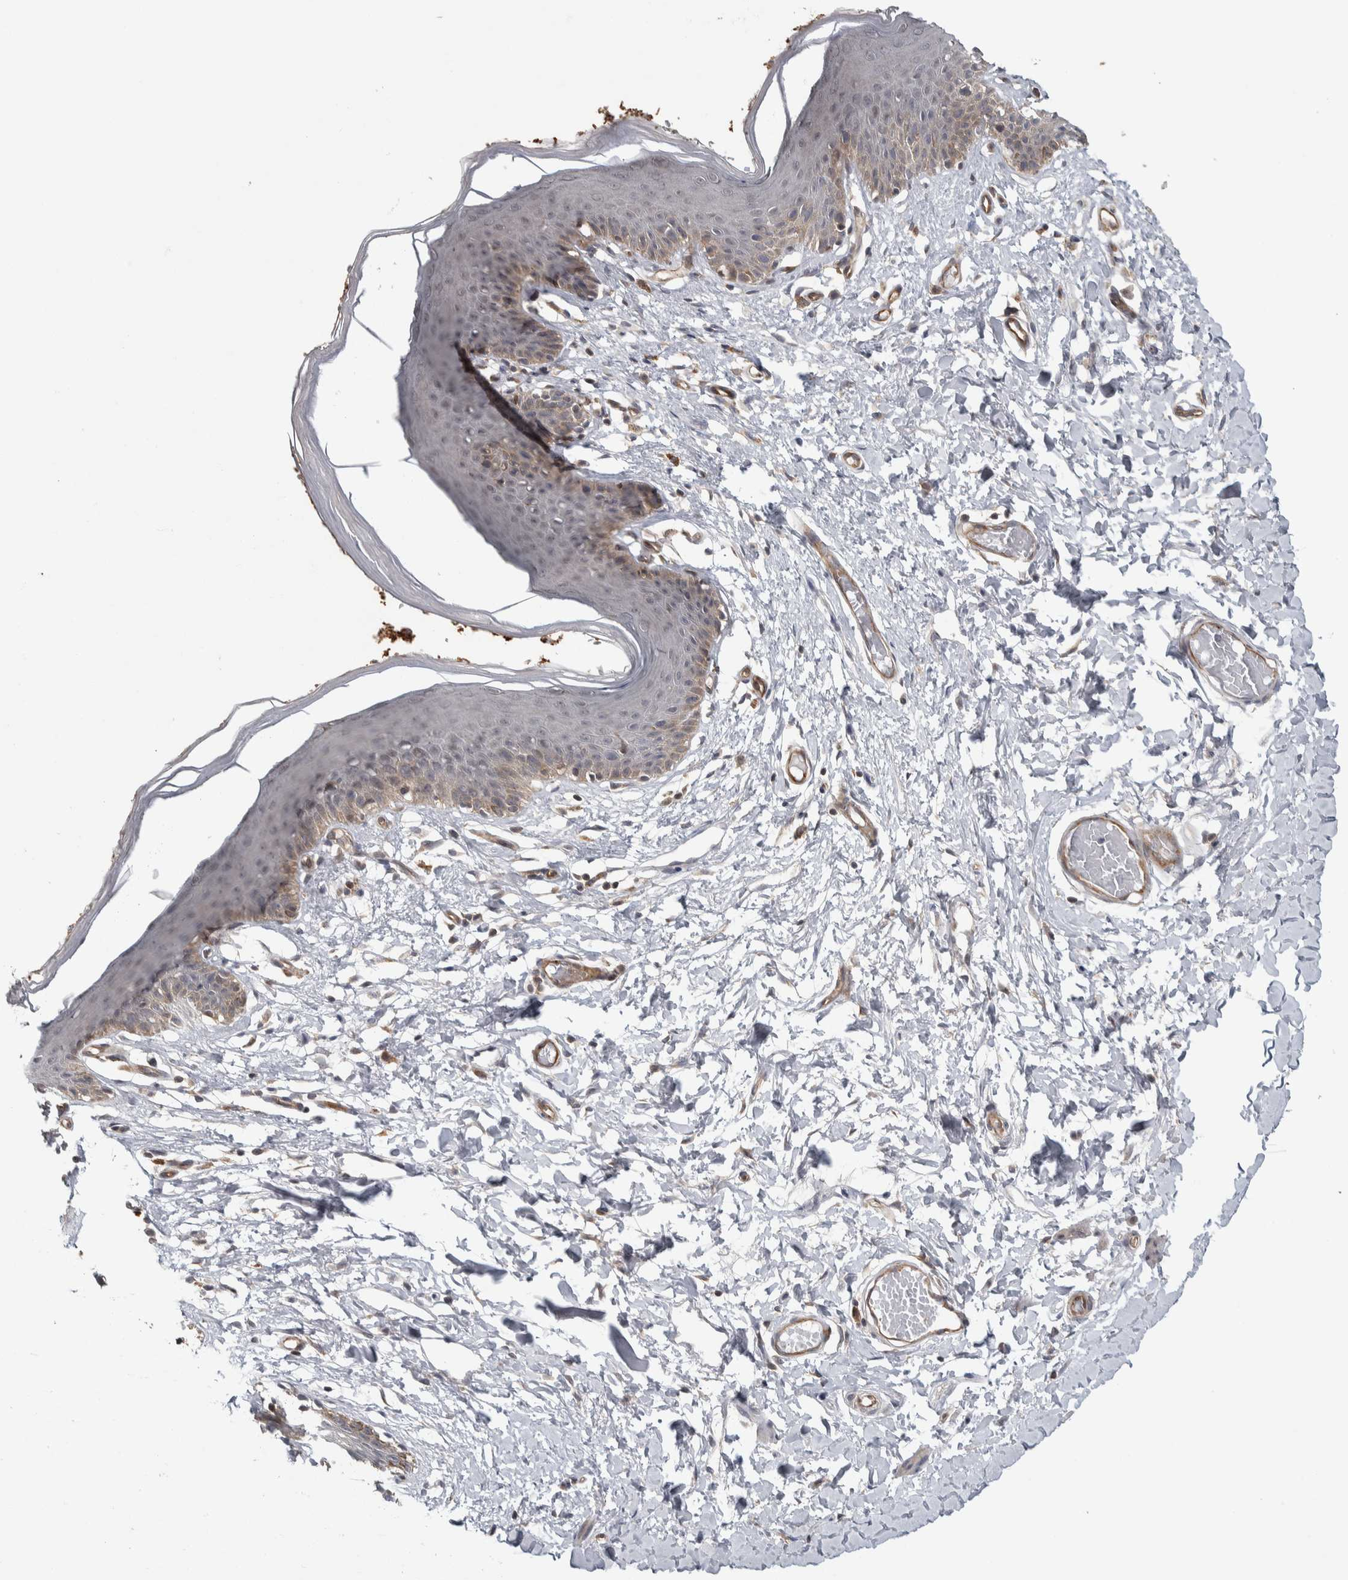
{"staining": {"intensity": "weak", "quantity": "25%-75%", "location": "cytoplasmic/membranous"}, "tissue": "skin", "cell_type": "Epidermal cells", "image_type": "normal", "snomed": [{"axis": "morphology", "description": "Normal tissue, NOS"}, {"axis": "topography", "description": "Vulva"}], "caption": "Protein expression analysis of unremarkable skin demonstrates weak cytoplasmic/membranous positivity in approximately 25%-75% of epidermal cells. (DAB = brown stain, brightfield microscopy at high magnification).", "gene": "TBC1D31", "patient": {"sex": "female", "age": 66}}